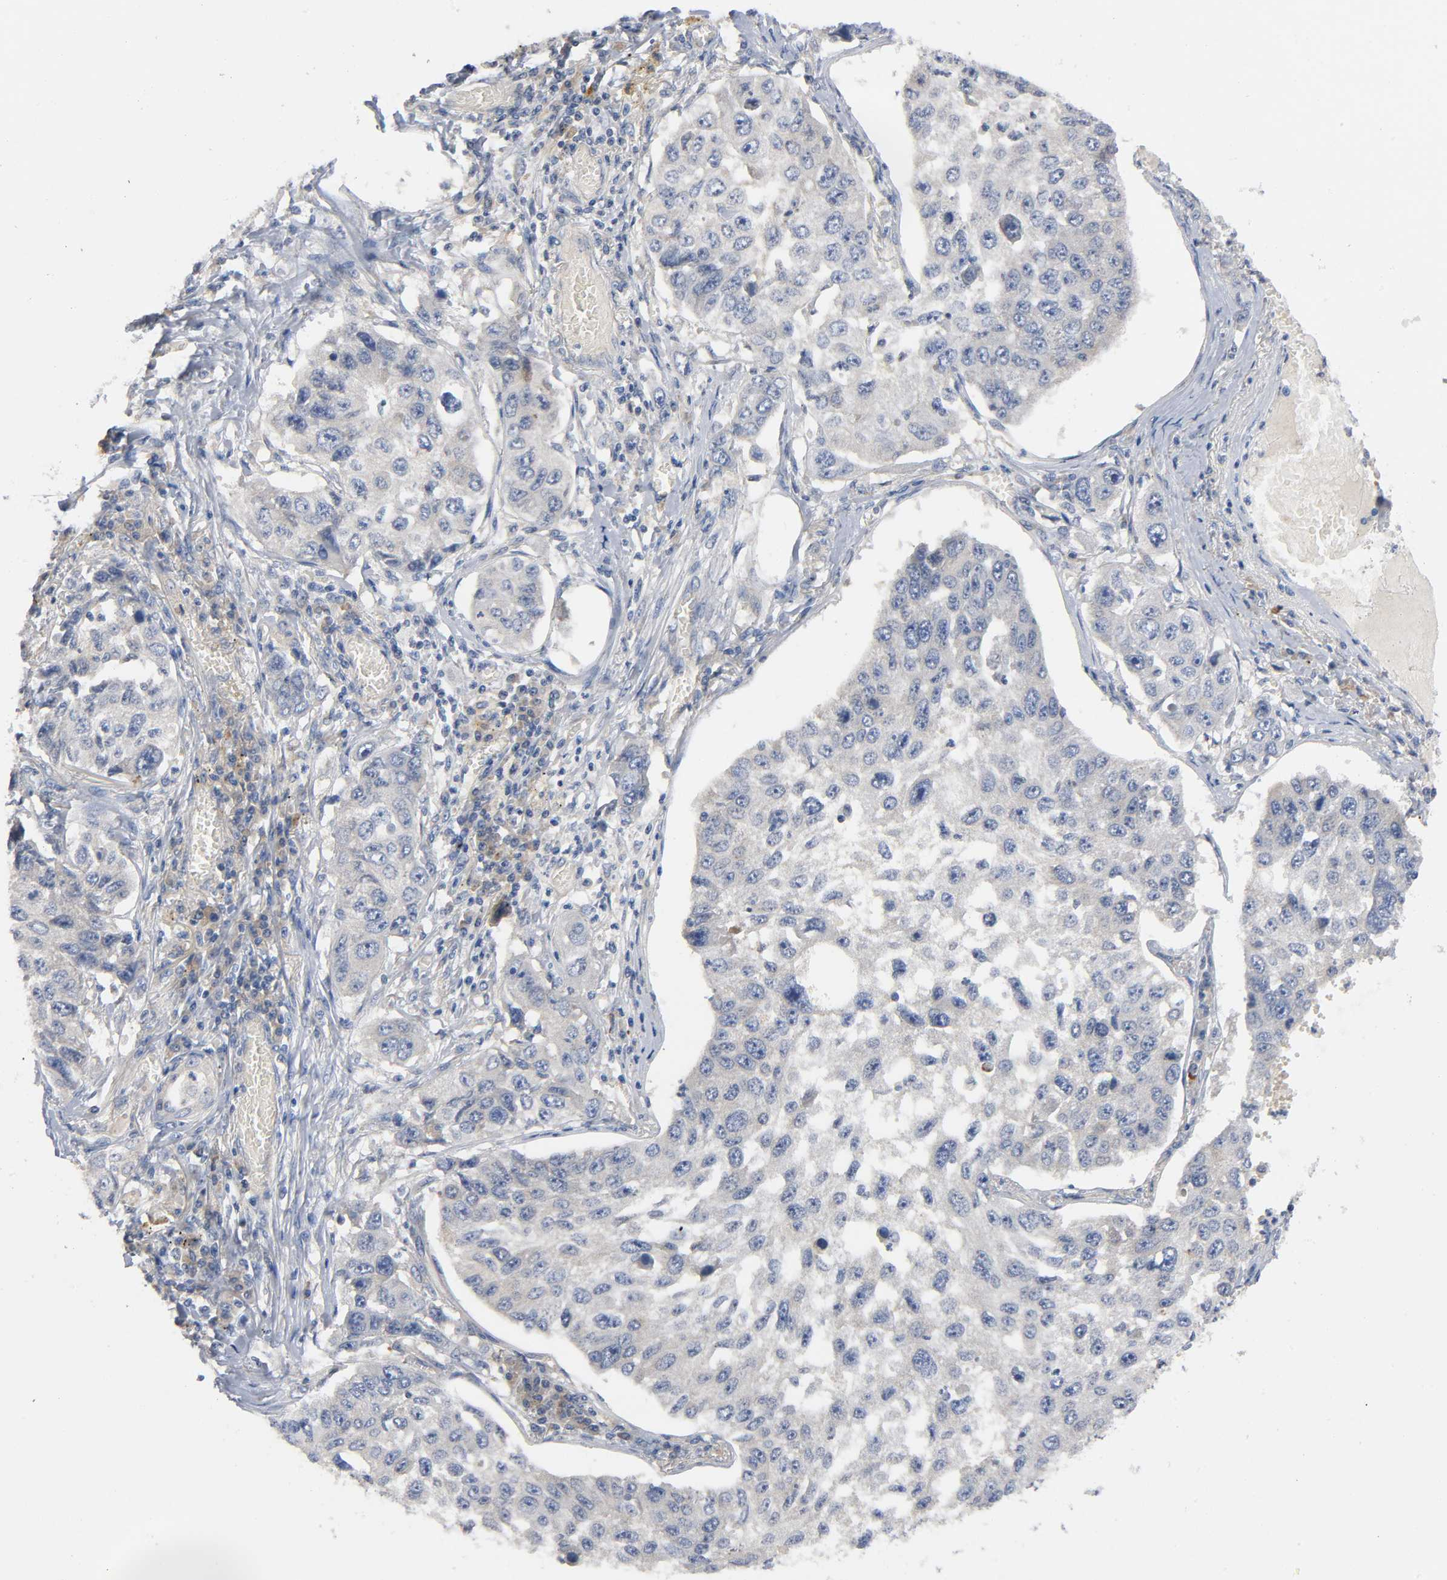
{"staining": {"intensity": "weak", "quantity": "25%-75%", "location": "cytoplasmic/membranous"}, "tissue": "lung cancer", "cell_type": "Tumor cells", "image_type": "cancer", "snomed": [{"axis": "morphology", "description": "Squamous cell carcinoma, NOS"}, {"axis": "topography", "description": "Lung"}], "caption": "The immunohistochemical stain shows weak cytoplasmic/membranous staining in tumor cells of lung squamous cell carcinoma tissue.", "gene": "HDAC6", "patient": {"sex": "male", "age": 71}}